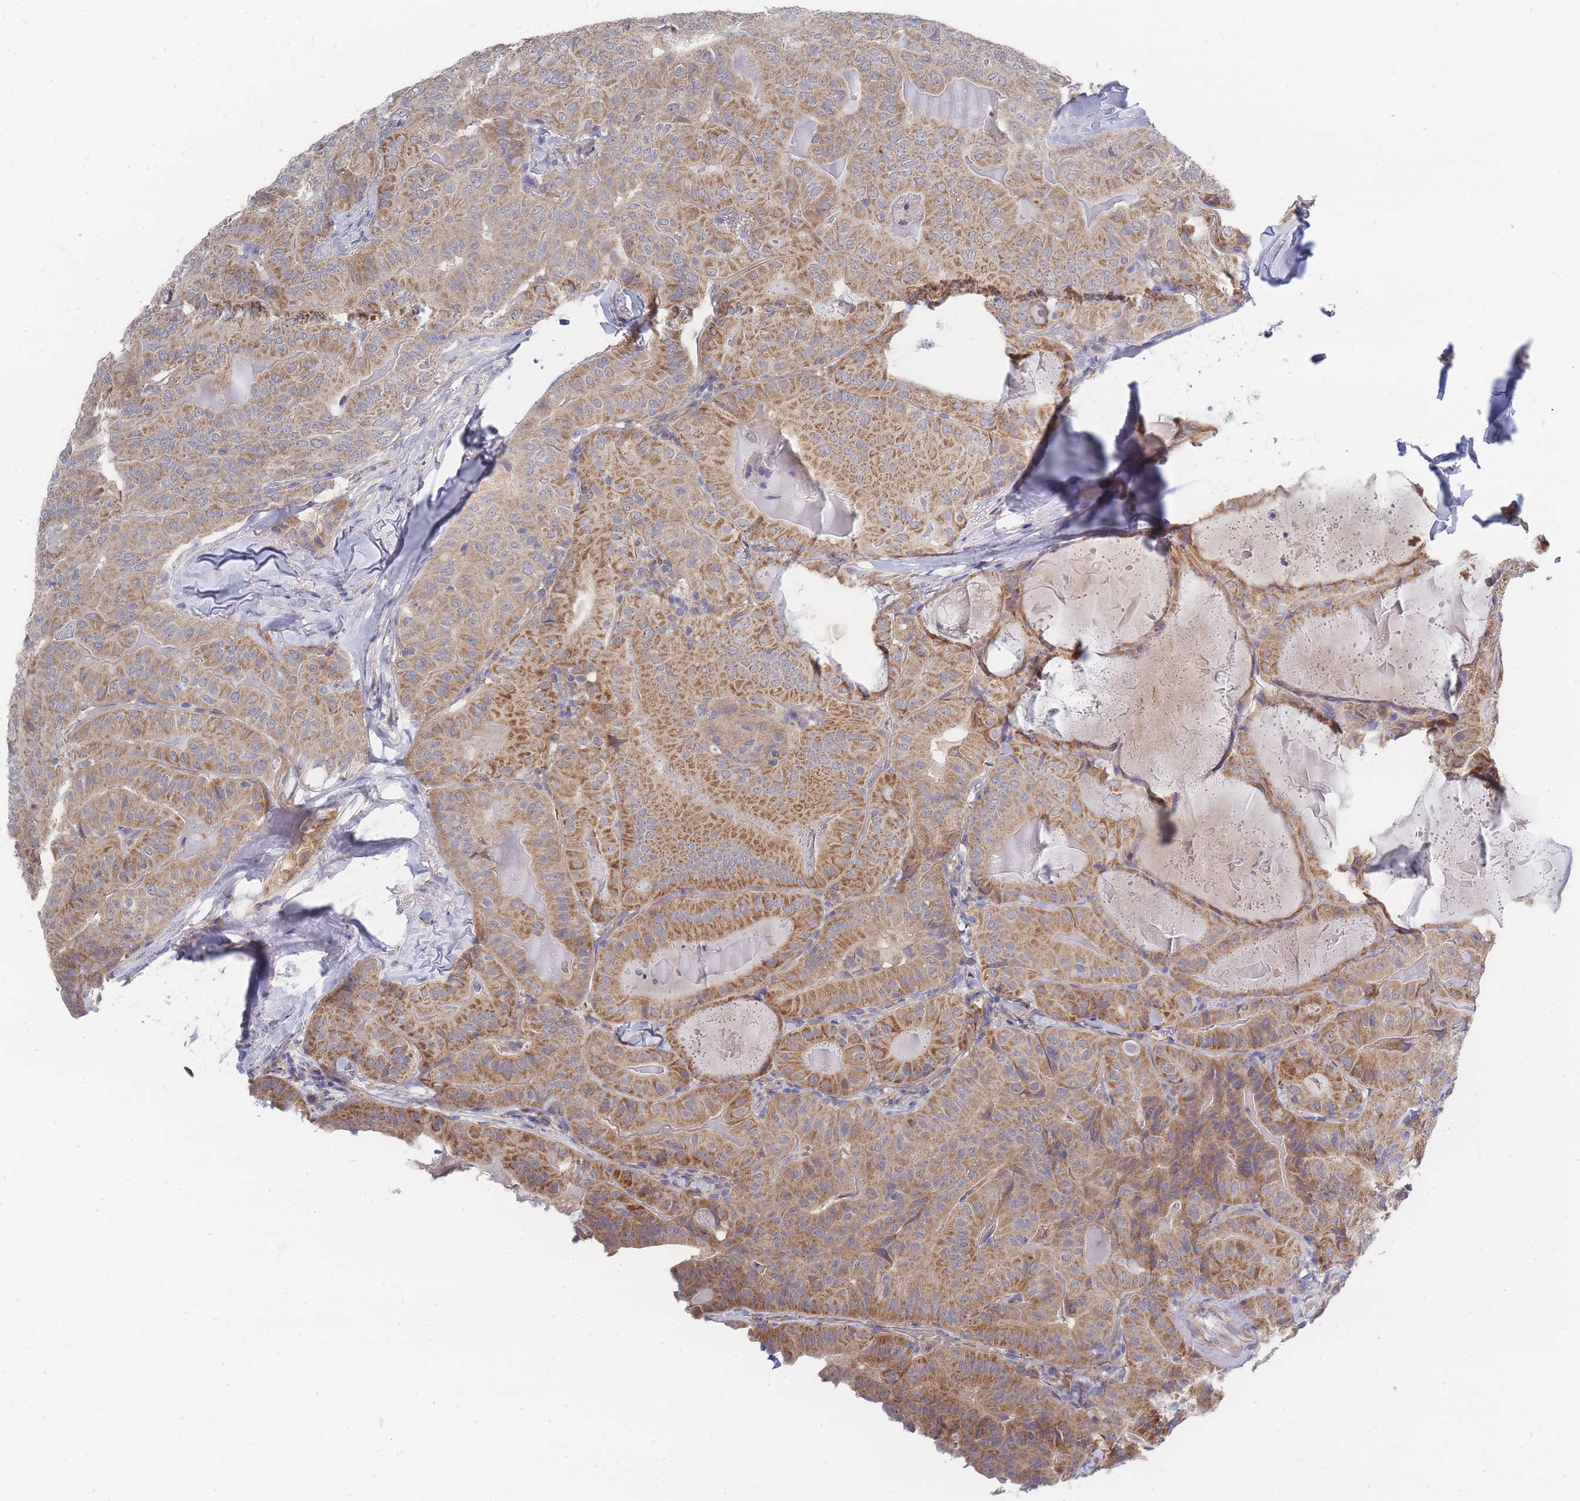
{"staining": {"intensity": "moderate", "quantity": ">75%", "location": "cytoplasmic/membranous"}, "tissue": "thyroid cancer", "cell_type": "Tumor cells", "image_type": "cancer", "snomed": [{"axis": "morphology", "description": "Papillary adenocarcinoma, NOS"}, {"axis": "topography", "description": "Thyroid gland"}], "caption": "Protein expression by immunohistochemistry reveals moderate cytoplasmic/membranous expression in approximately >75% of tumor cells in papillary adenocarcinoma (thyroid). (DAB IHC, brown staining for protein, blue staining for nuclei).", "gene": "NUB1", "patient": {"sex": "female", "age": 68}}